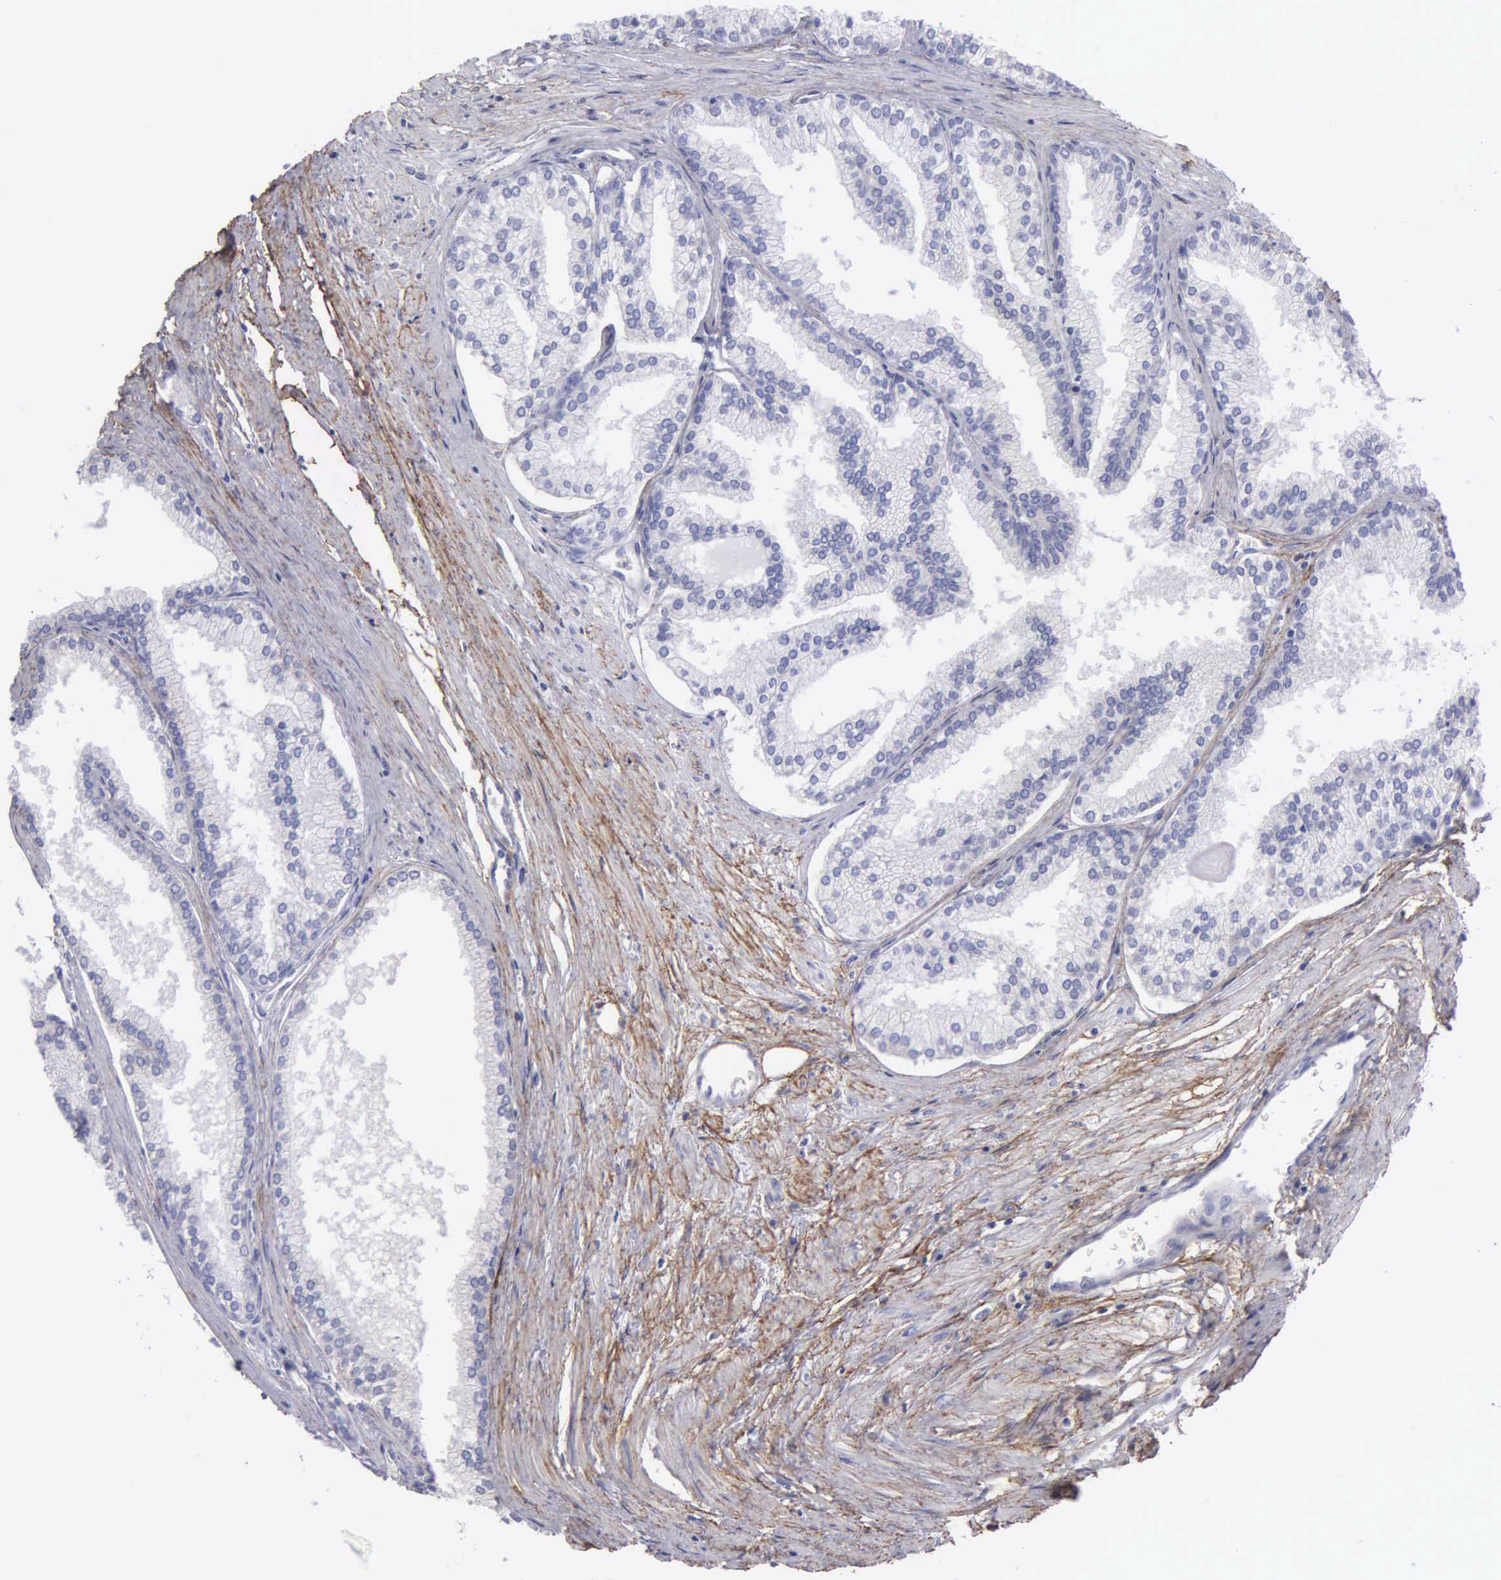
{"staining": {"intensity": "negative", "quantity": "none", "location": "none"}, "tissue": "prostate", "cell_type": "Glandular cells", "image_type": "normal", "snomed": [{"axis": "morphology", "description": "Normal tissue, NOS"}, {"axis": "topography", "description": "Prostate"}], "caption": "DAB immunohistochemical staining of unremarkable prostate displays no significant staining in glandular cells. The staining was performed using DAB (3,3'-diaminobenzidine) to visualize the protein expression in brown, while the nuclei were stained in blue with hematoxylin (Magnification: 20x).", "gene": "FBLN5", "patient": {"sex": "male", "age": 68}}